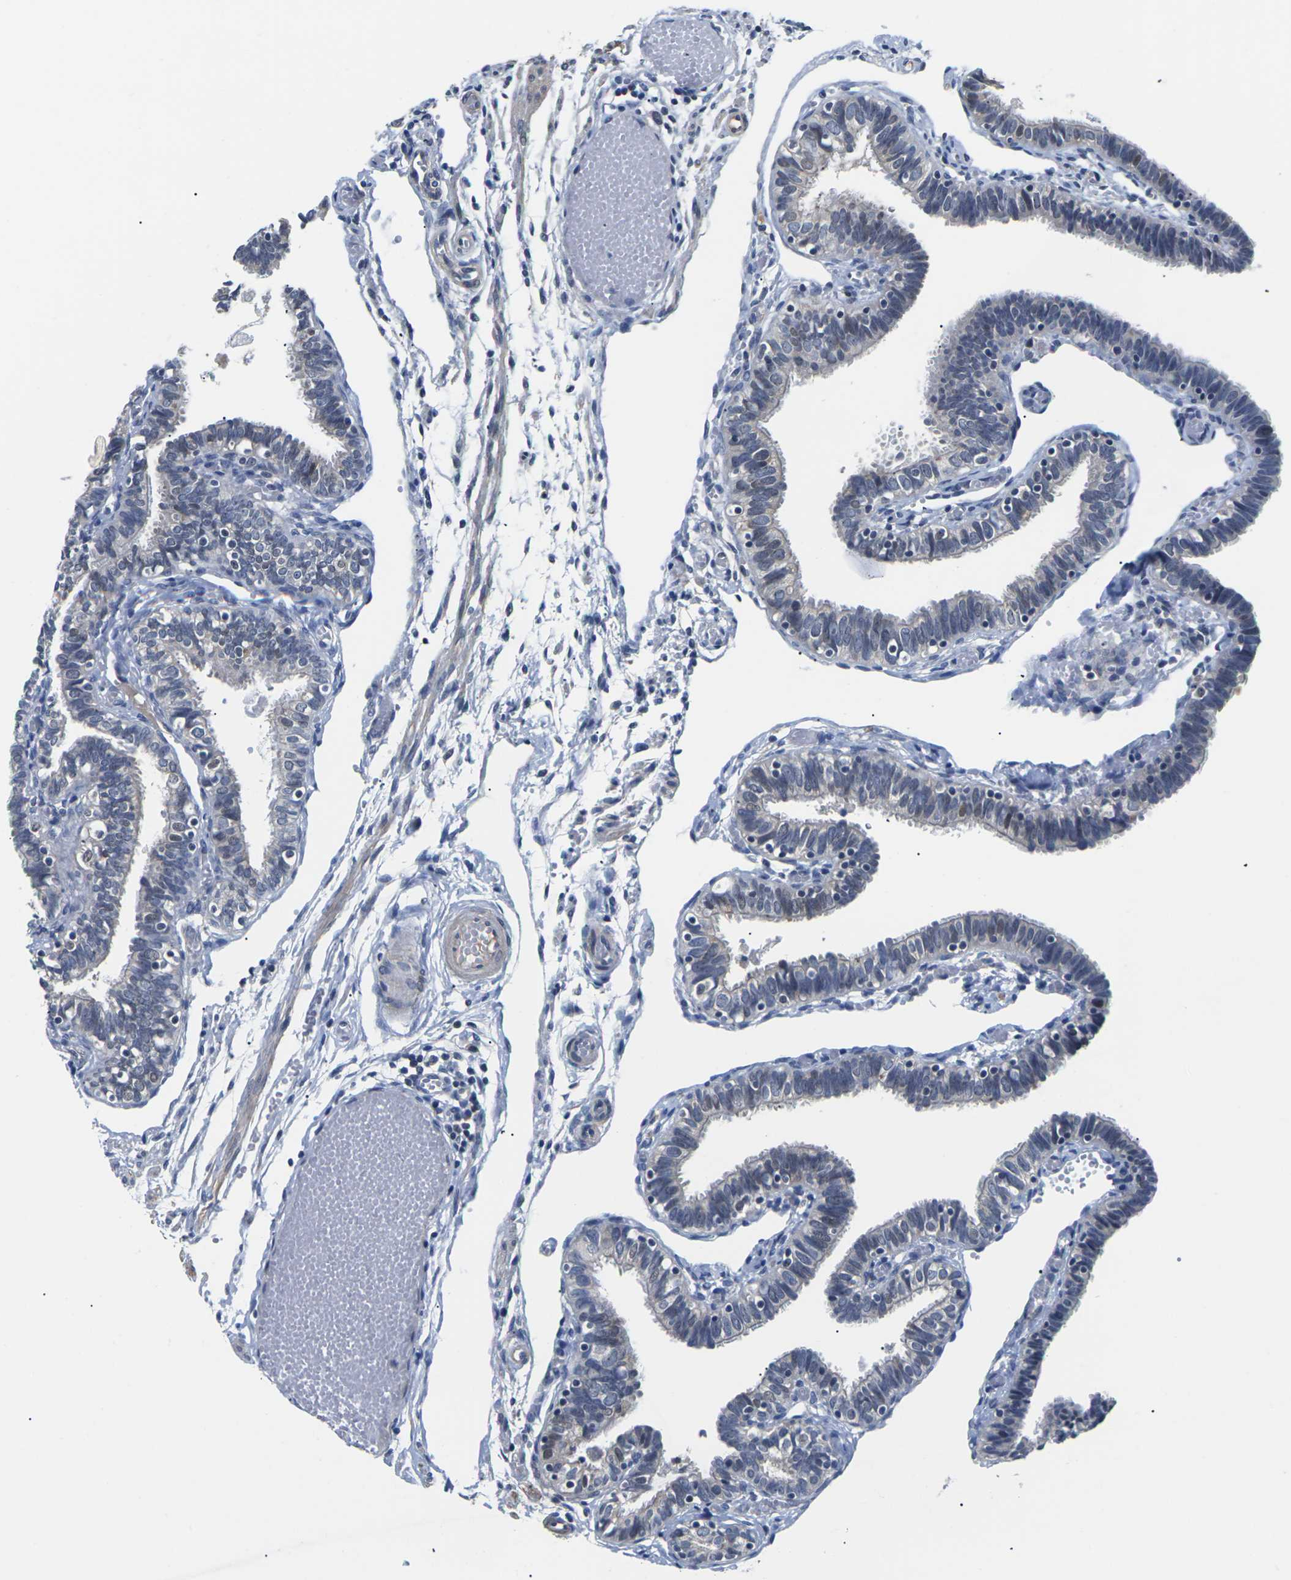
{"staining": {"intensity": "negative", "quantity": "none", "location": "none"}, "tissue": "fallopian tube", "cell_type": "Glandular cells", "image_type": "normal", "snomed": [{"axis": "morphology", "description": "Normal tissue, NOS"}, {"axis": "topography", "description": "Fallopian tube"}], "caption": "Micrograph shows no protein expression in glandular cells of benign fallopian tube. Nuclei are stained in blue.", "gene": "ST6GAL2", "patient": {"sex": "female", "age": 46}}